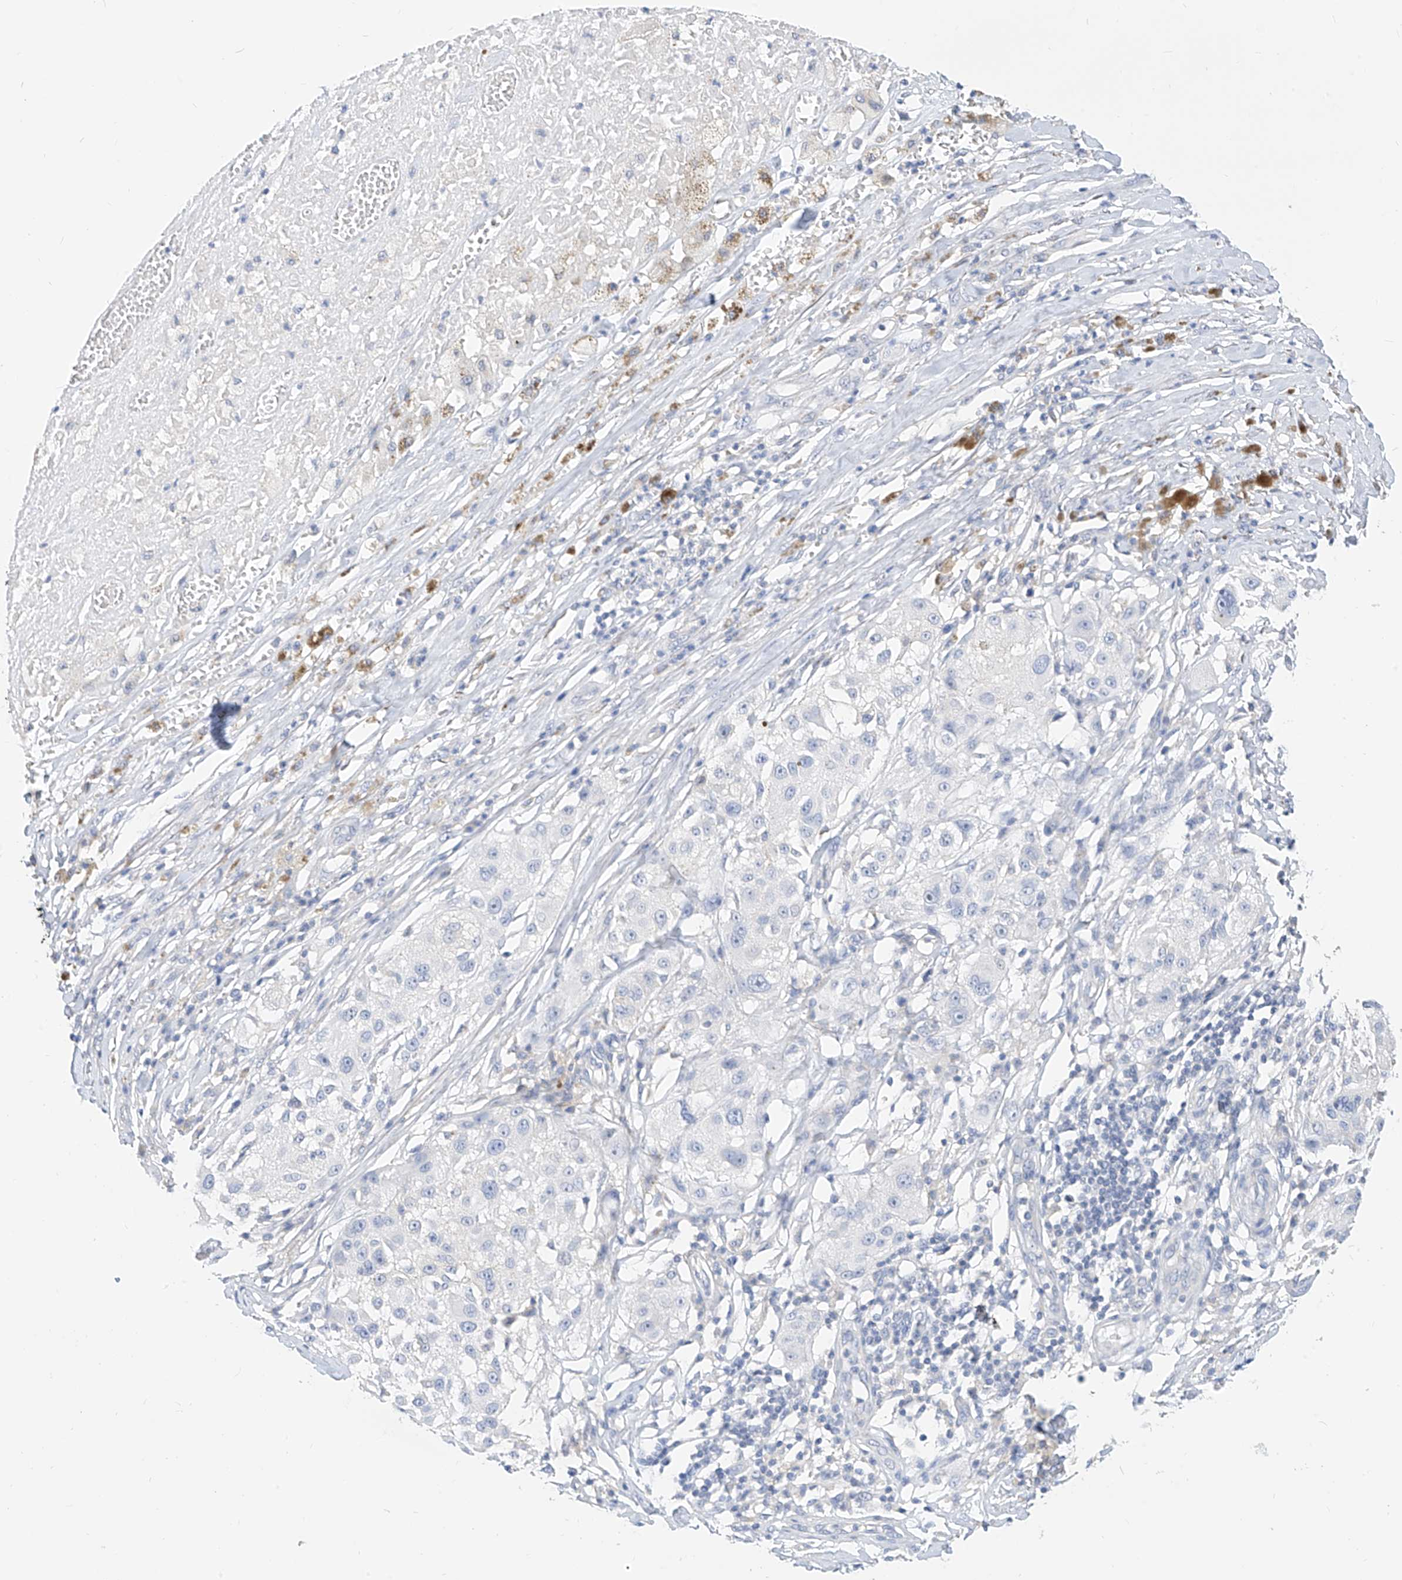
{"staining": {"intensity": "negative", "quantity": "none", "location": "none"}, "tissue": "melanoma", "cell_type": "Tumor cells", "image_type": "cancer", "snomed": [{"axis": "morphology", "description": "Necrosis, NOS"}, {"axis": "morphology", "description": "Malignant melanoma, NOS"}, {"axis": "topography", "description": "Skin"}], "caption": "Photomicrograph shows no protein expression in tumor cells of melanoma tissue. The staining was performed using DAB to visualize the protein expression in brown, while the nuclei were stained in blue with hematoxylin (Magnification: 20x).", "gene": "ZZEF1", "patient": {"sex": "female", "age": 87}}